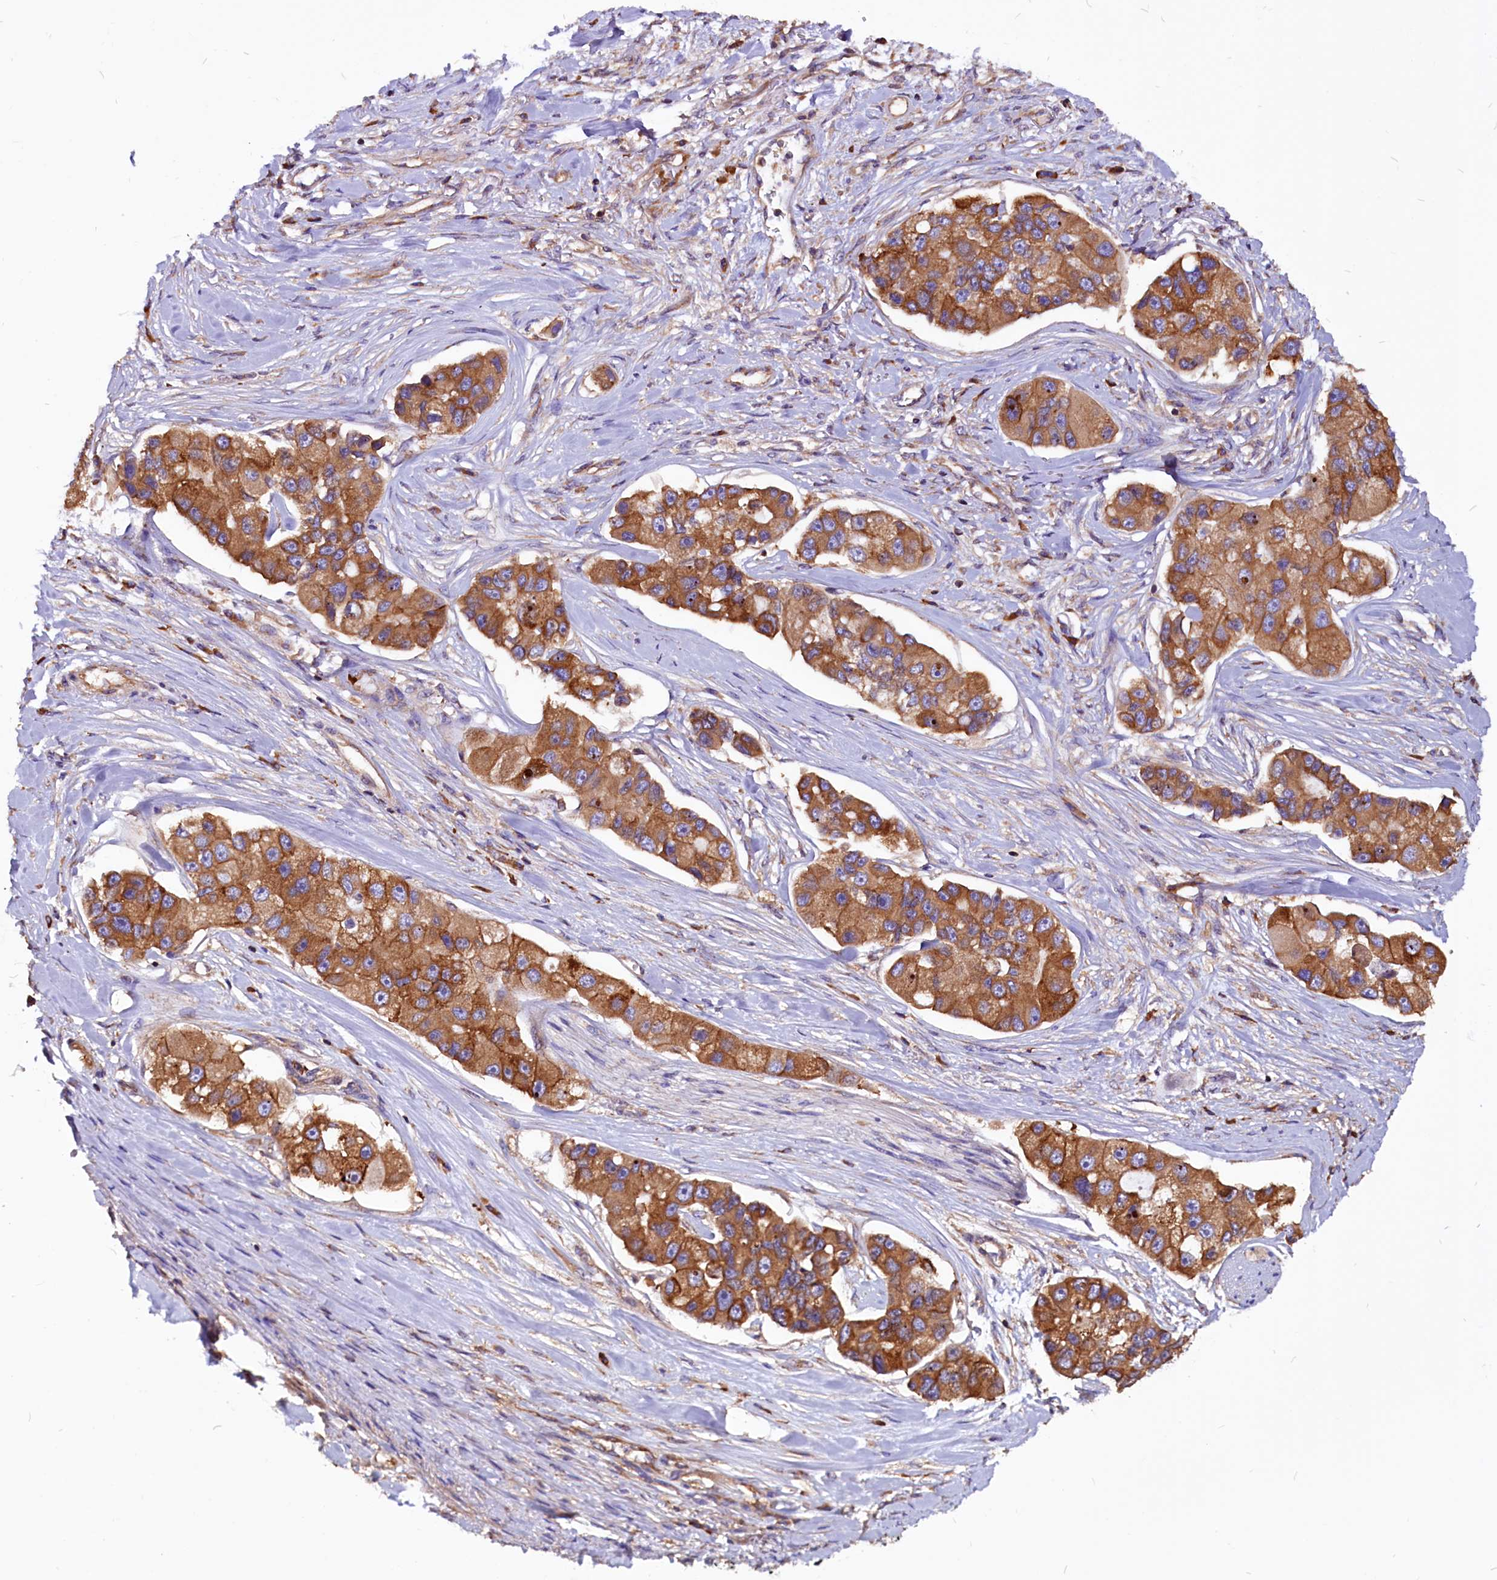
{"staining": {"intensity": "strong", "quantity": ">75%", "location": "cytoplasmic/membranous"}, "tissue": "lung cancer", "cell_type": "Tumor cells", "image_type": "cancer", "snomed": [{"axis": "morphology", "description": "Adenocarcinoma, NOS"}, {"axis": "topography", "description": "Lung"}], "caption": "Lung cancer (adenocarcinoma) stained with a brown dye reveals strong cytoplasmic/membranous positive staining in about >75% of tumor cells.", "gene": "EIF3G", "patient": {"sex": "female", "age": 54}}